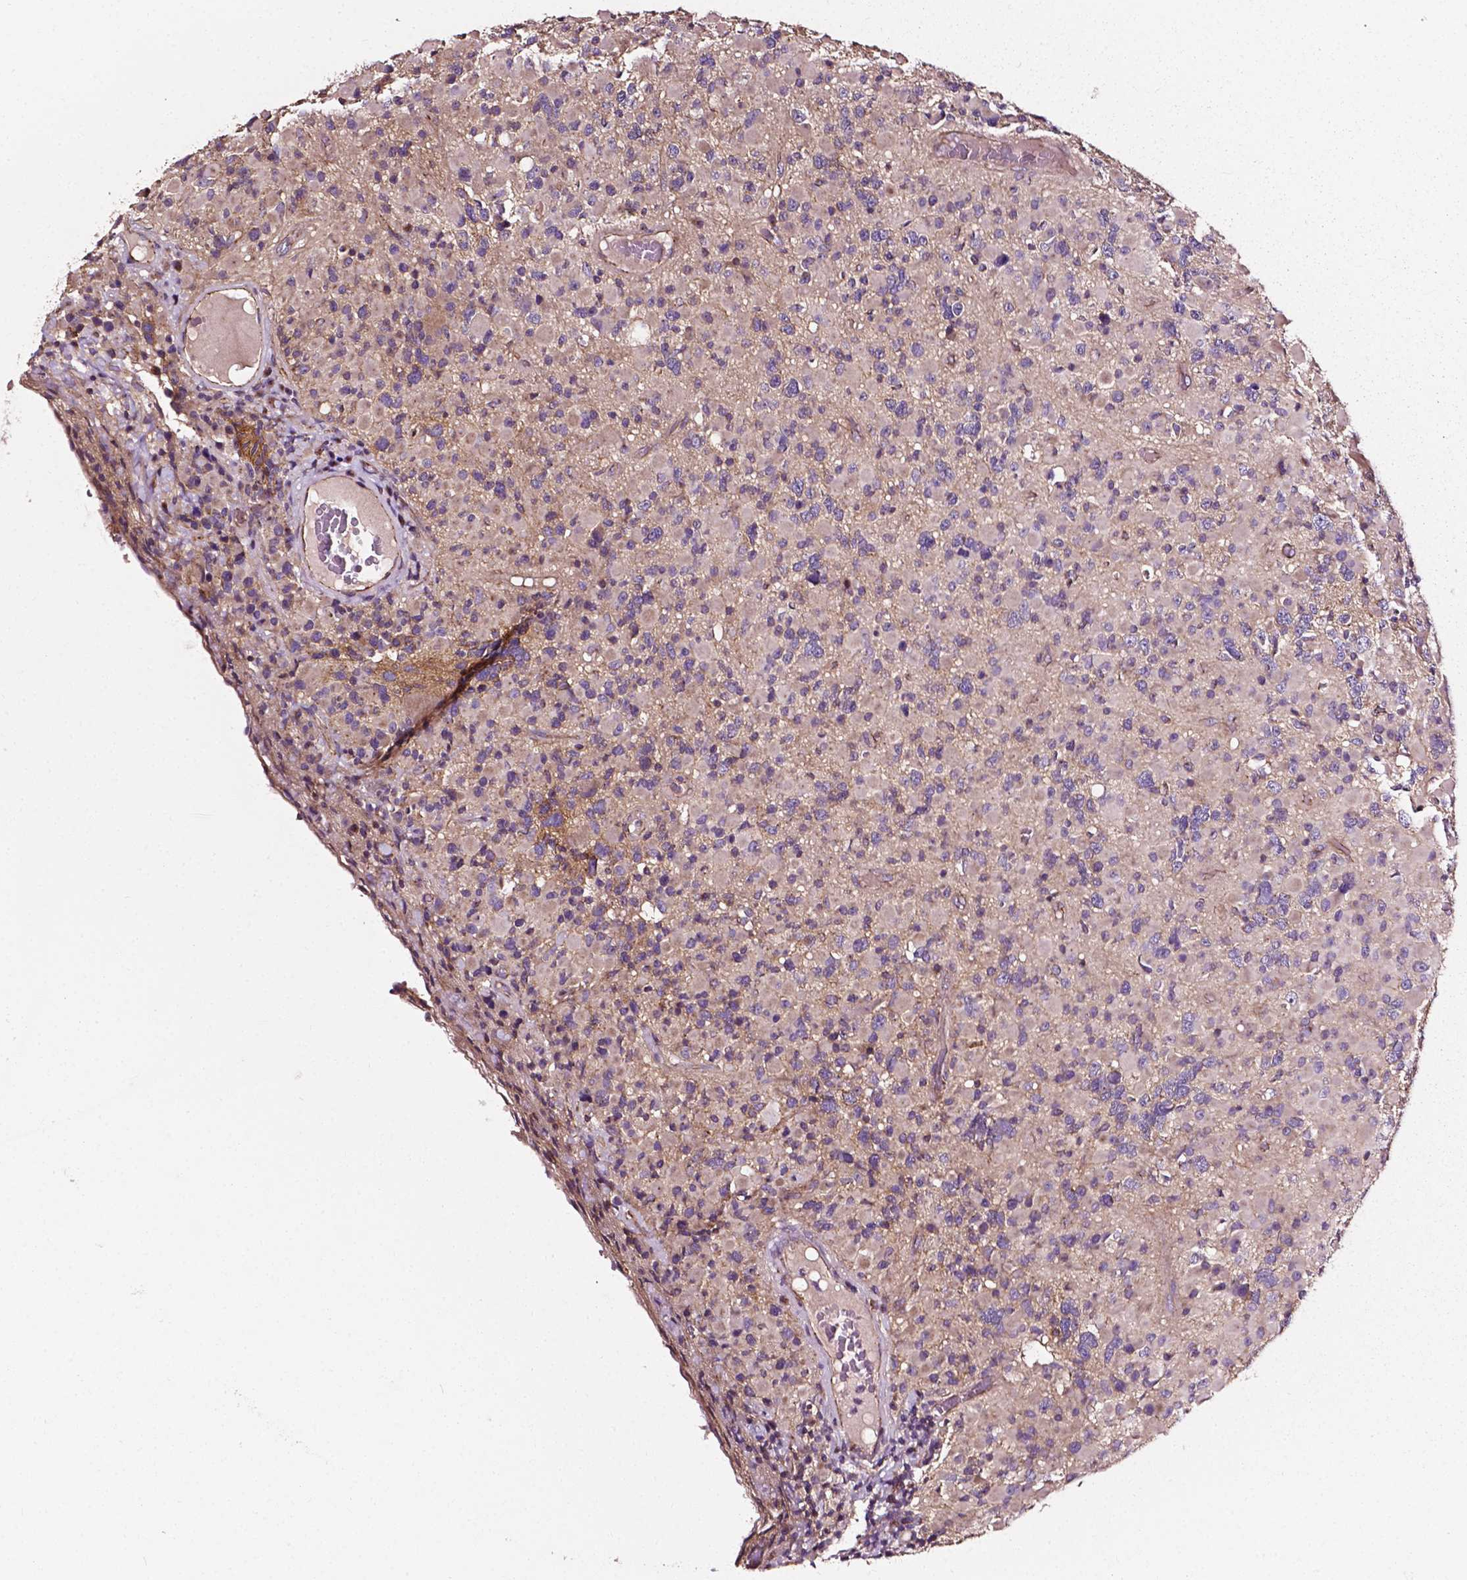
{"staining": {"intensity": "negative", "quantity": "none", "location": "none"}, "tissue": "glioma", "cell_type": "Tumor cells", "image_type": "cancer", "snomed": [{"axis": "morphology", "description": "Glioma, malignant, High grade"}, {"axis": "topography", "description": "Brain"}], "caption": "Photomicrograph shows no protein positivity in tumor cells of glioma tissue.", "gene": "ATG16L1", "patient": {"sex": "female", "age": 40}}